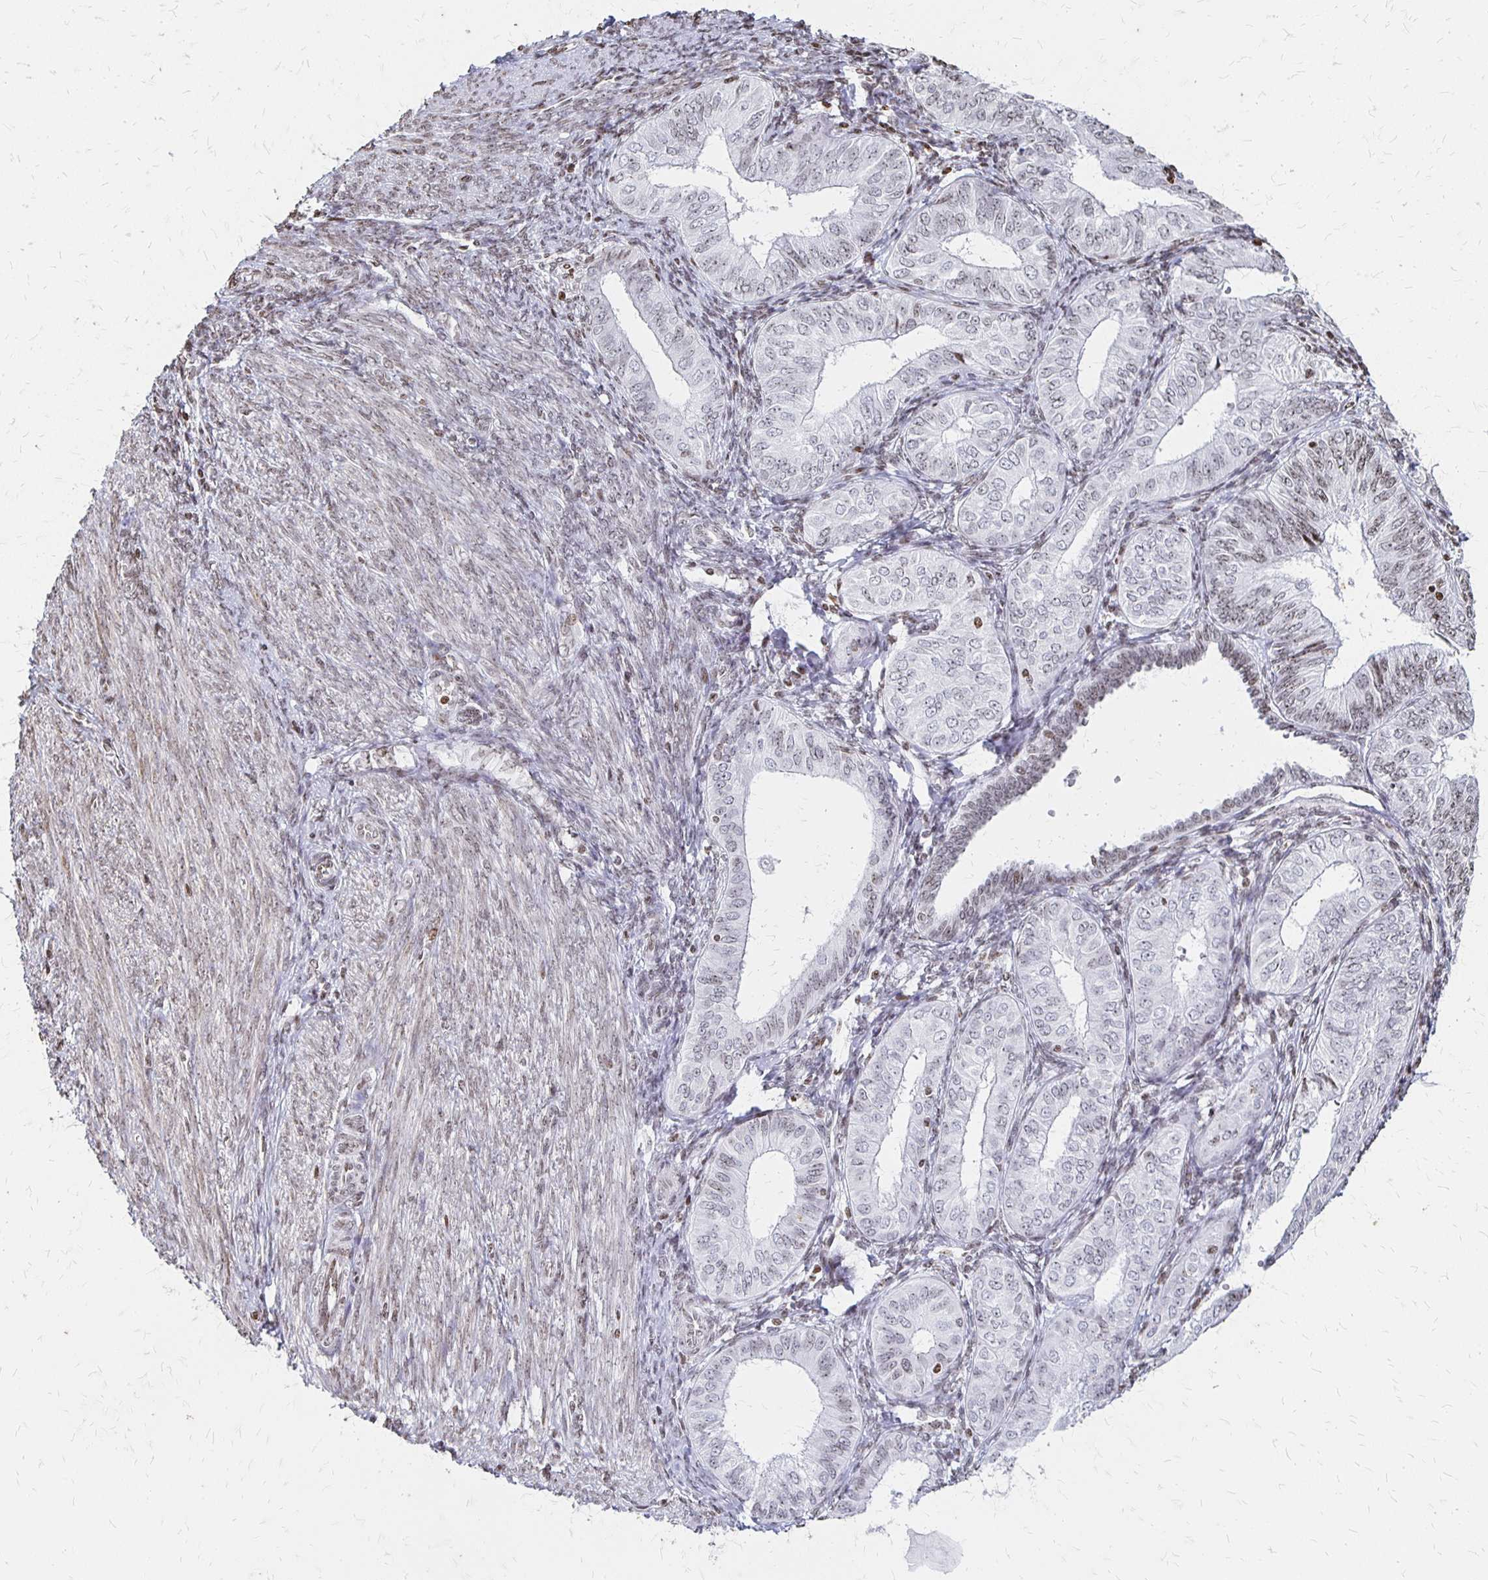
{"staining": {"intensity": "weak", "quantity": "<25%", "location": "nuclear"}, "tissue": "endometrial cancer", "cell_type": "Tumor cells", "image_type": "cancer", "snomed": [{"axis": "morphology", "description": "Adenocarcinoma, NOS"}, {"axis": "topography", "description": "Endometrium"}], "caption": "This is an IHC micrograph of endometrial cancer. There is no positivity in tumor cells.", "gene": "ZNF280C", "patient": {"sex": "female", "age": 58}}